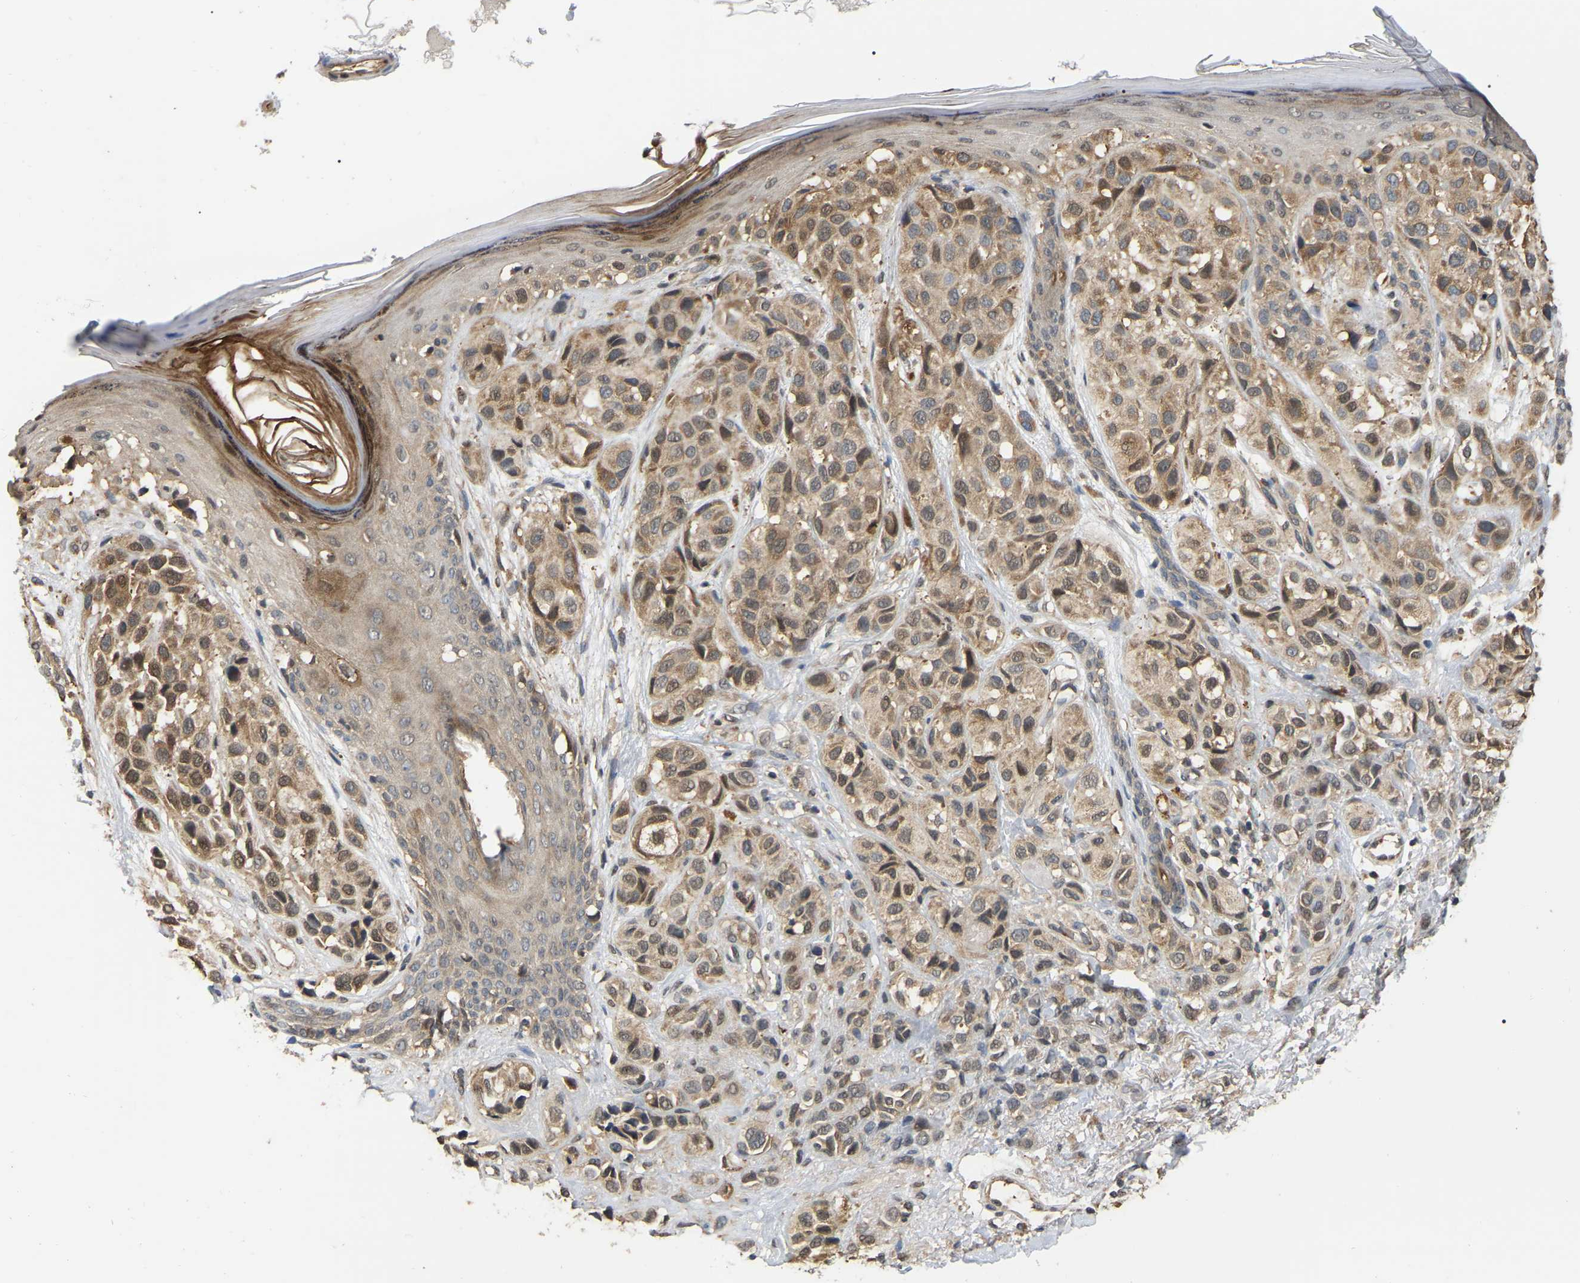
{"staining": {"intensity": "weak", "quantity": ">75%", "location": "cytoplasmic/membranous"}, "tissue": "melanoma", "cell_type": "Tumor cells", "image_type": "cancer", "snomed": [{"axis": "morphology", "description": "Malignant melanoma, NOS"}, {"axis": "topography", "description": "Skin"}], "caption": "The immunohistochemical stain shows weak cytoplasmic/membranous expression in tumor cells of melanoma tissue.", "gene": "FAM219A", "patient": {"sex": "female", "age": 58}}